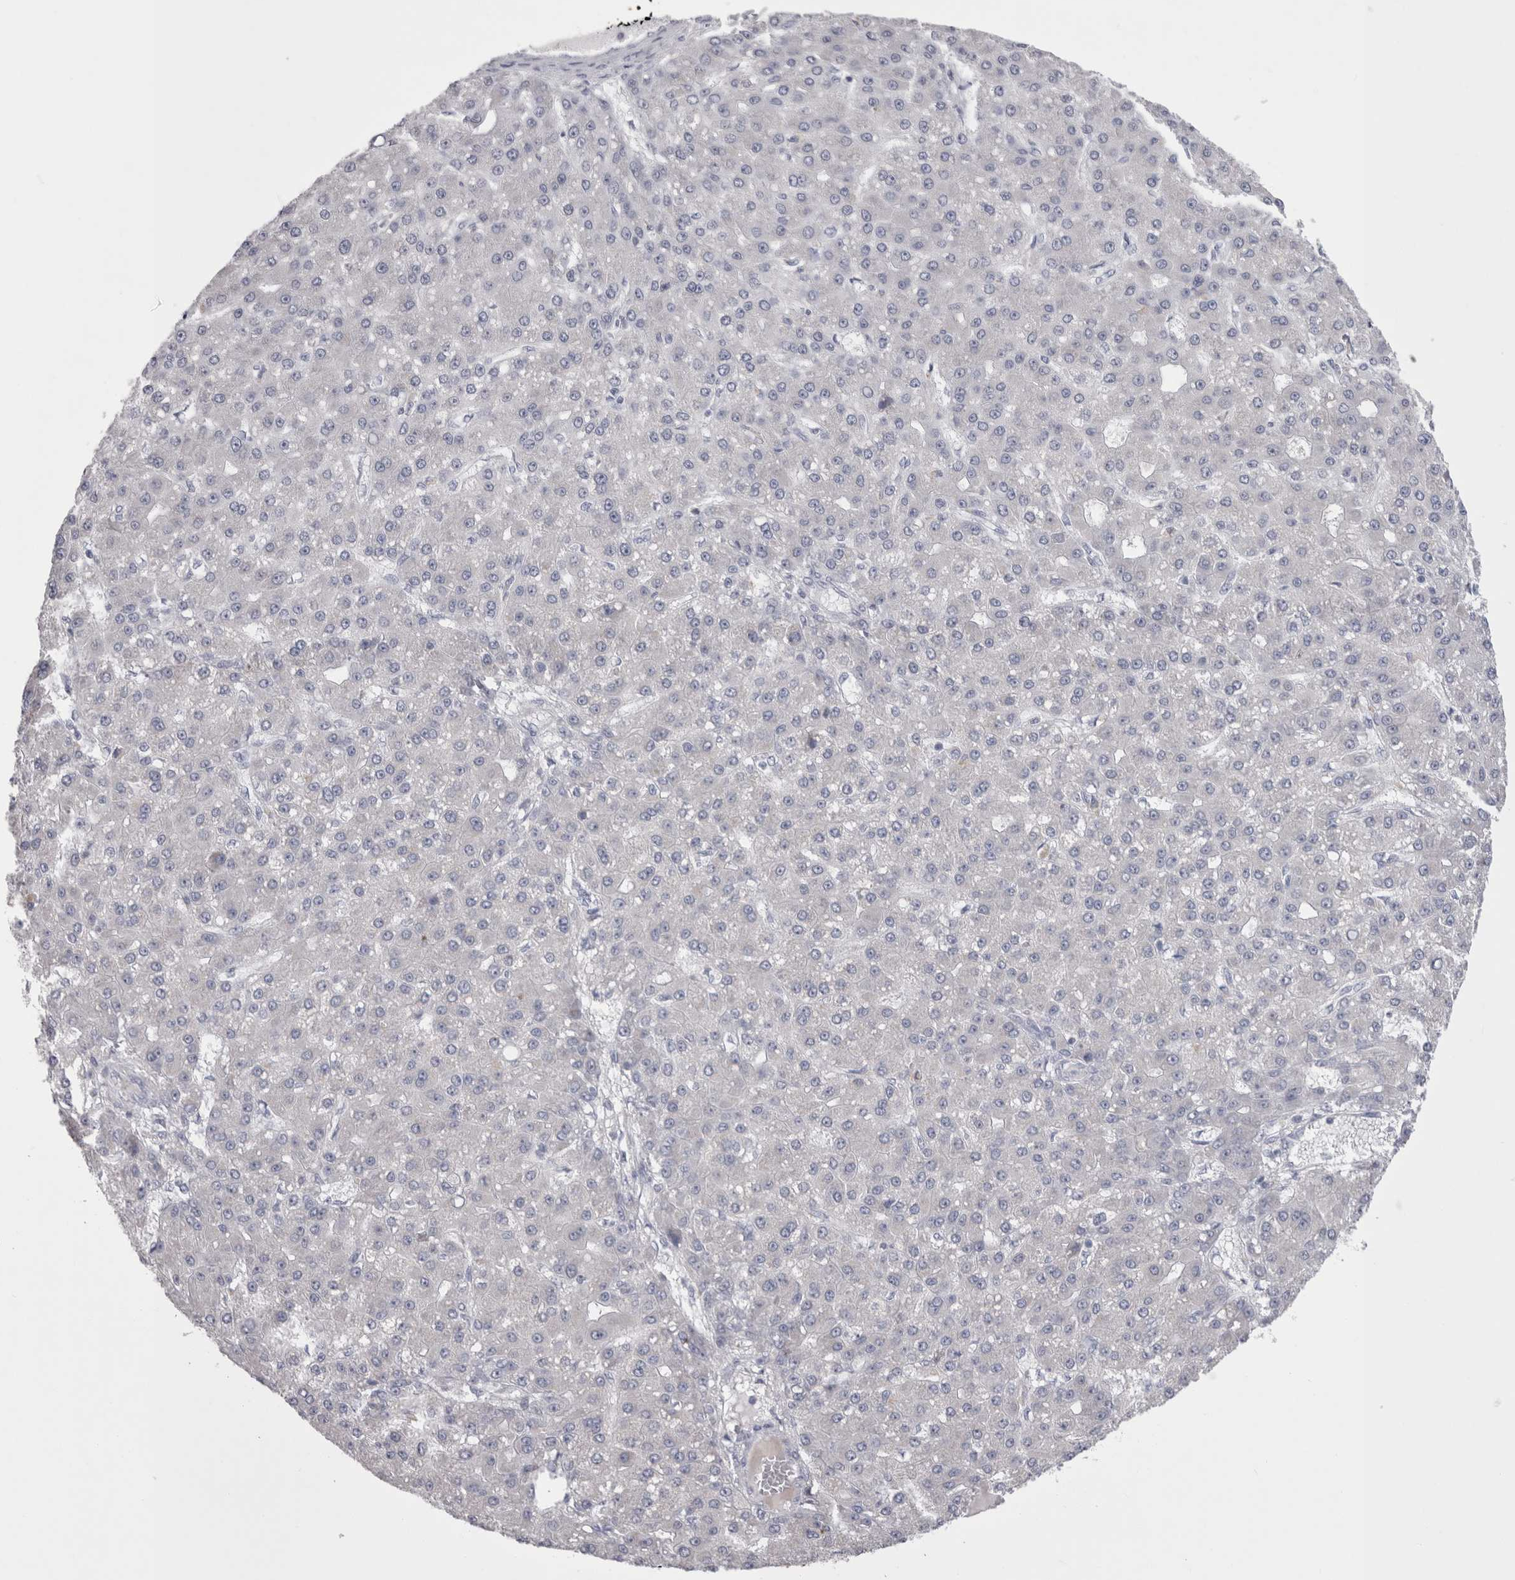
{"staining": {"intensity": "negative", "quantity": "none", "location": "none"}, "tissue": "liver cancer", "cell_type": "Tumor cells", "image_type": "cancer", "snomed": [{"axis": "morphology", "description": "Carcinoma, Hepatocellular, NOS"}, {"axis": "topography", "description": "Liver"}], "caption": "Liver cancer stained for a protein using immunohistochemistry (IHC) reveals no staining tumor cells.", "gene": "PWP2", "patient": {"sex": "male", "age": 67}}